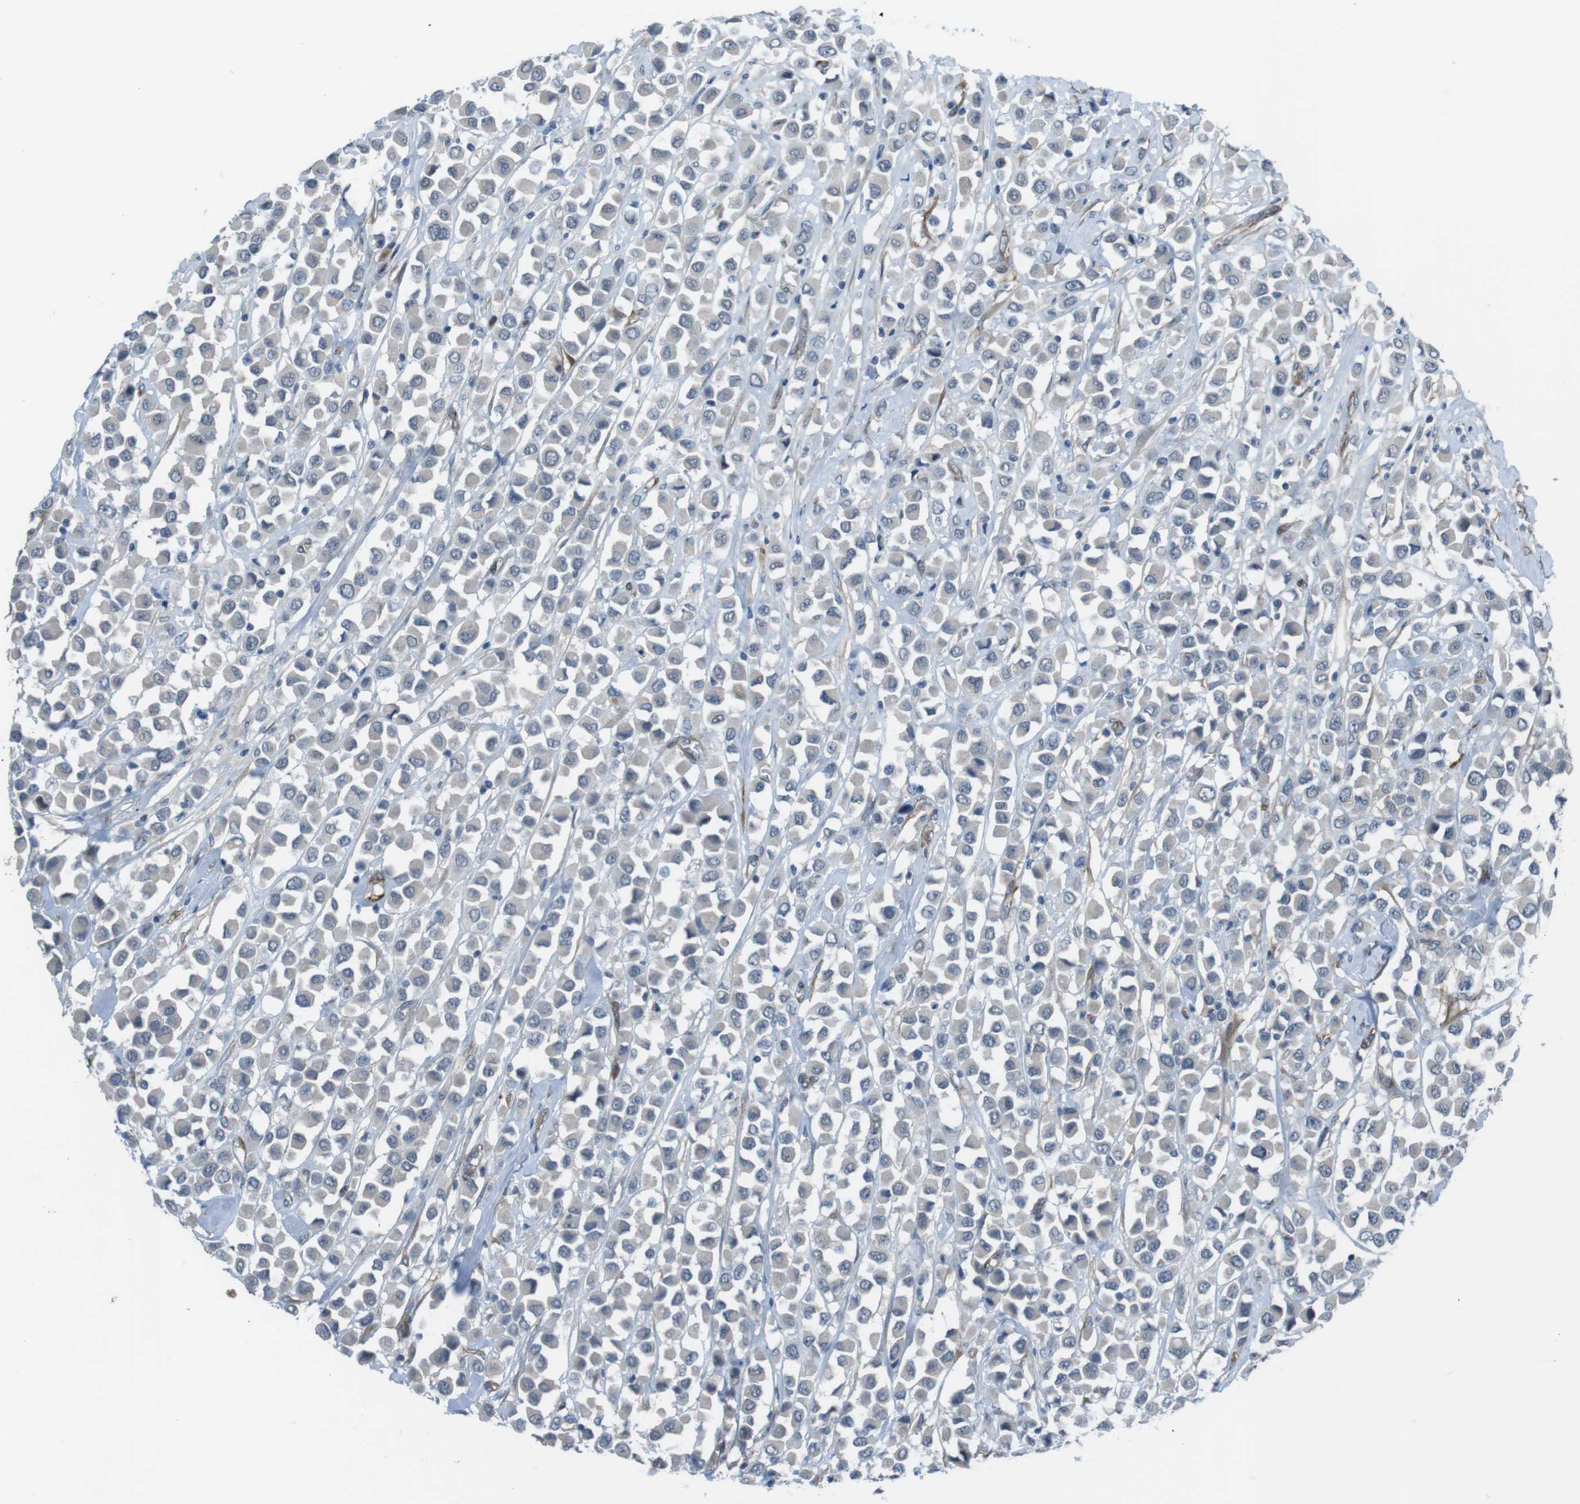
{"staining": {"intensity": "weak", "quantity": "<25%", "location": "cytoplasmic/membranous"}, "tissue": "breast cancer", "cell_type": "Tumor cells", "image_type": "cancer", "snomed": [{"axis": "morphology", "description": "Duct carcinoma"}, {"axis": "topography", "description": "Breast"}], "caption": "Invasive ductal carcinoma (breast) was stained to show a protein in brown. There is no significant staining in tumor cells.", "gene": "ANK2", "patient": {"sex": "female", "age": 61}}